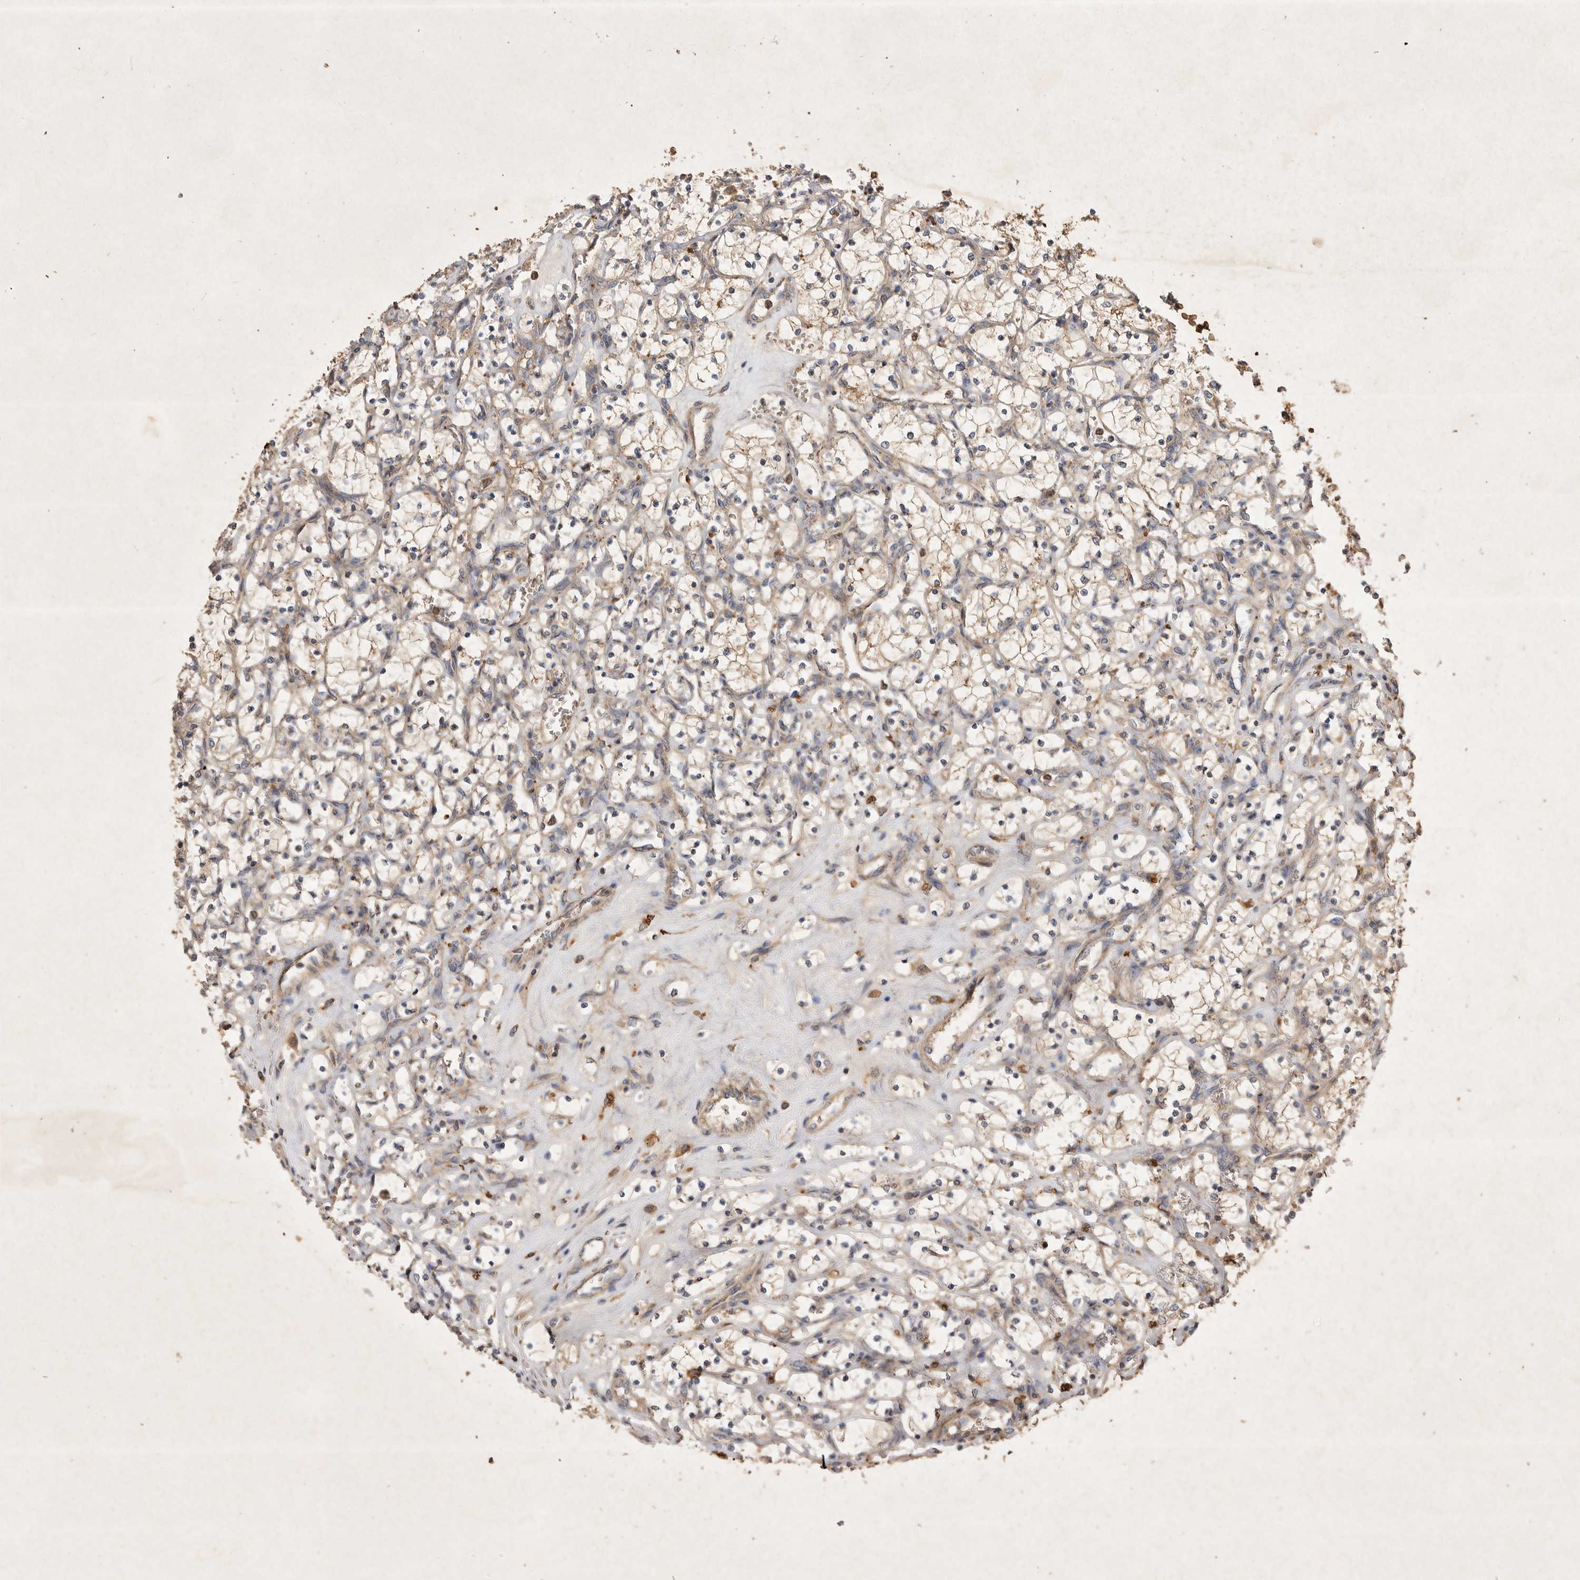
{"staining": {"intensity": "weak", "quantity": ">75%", "location": "cytoplasmic/membranous"}, "tissue": "renal cancer", "cell_type": "Tumor cells", "image_type": "cancer", "snomed": [{"axis": "morphology", "description": "Adenocarcinoma, NOS"}, {"axis": "topography", "description": "Kidney"}], "caption": "This histopathology image demonstrates immunohistochemistry staining of renal cancer, with low weak cytoplasmic/membranous expression in approximately >75% of tumor cells.", "gene": "MRPL41", "patient": {"sex": "female", "age": 69}}